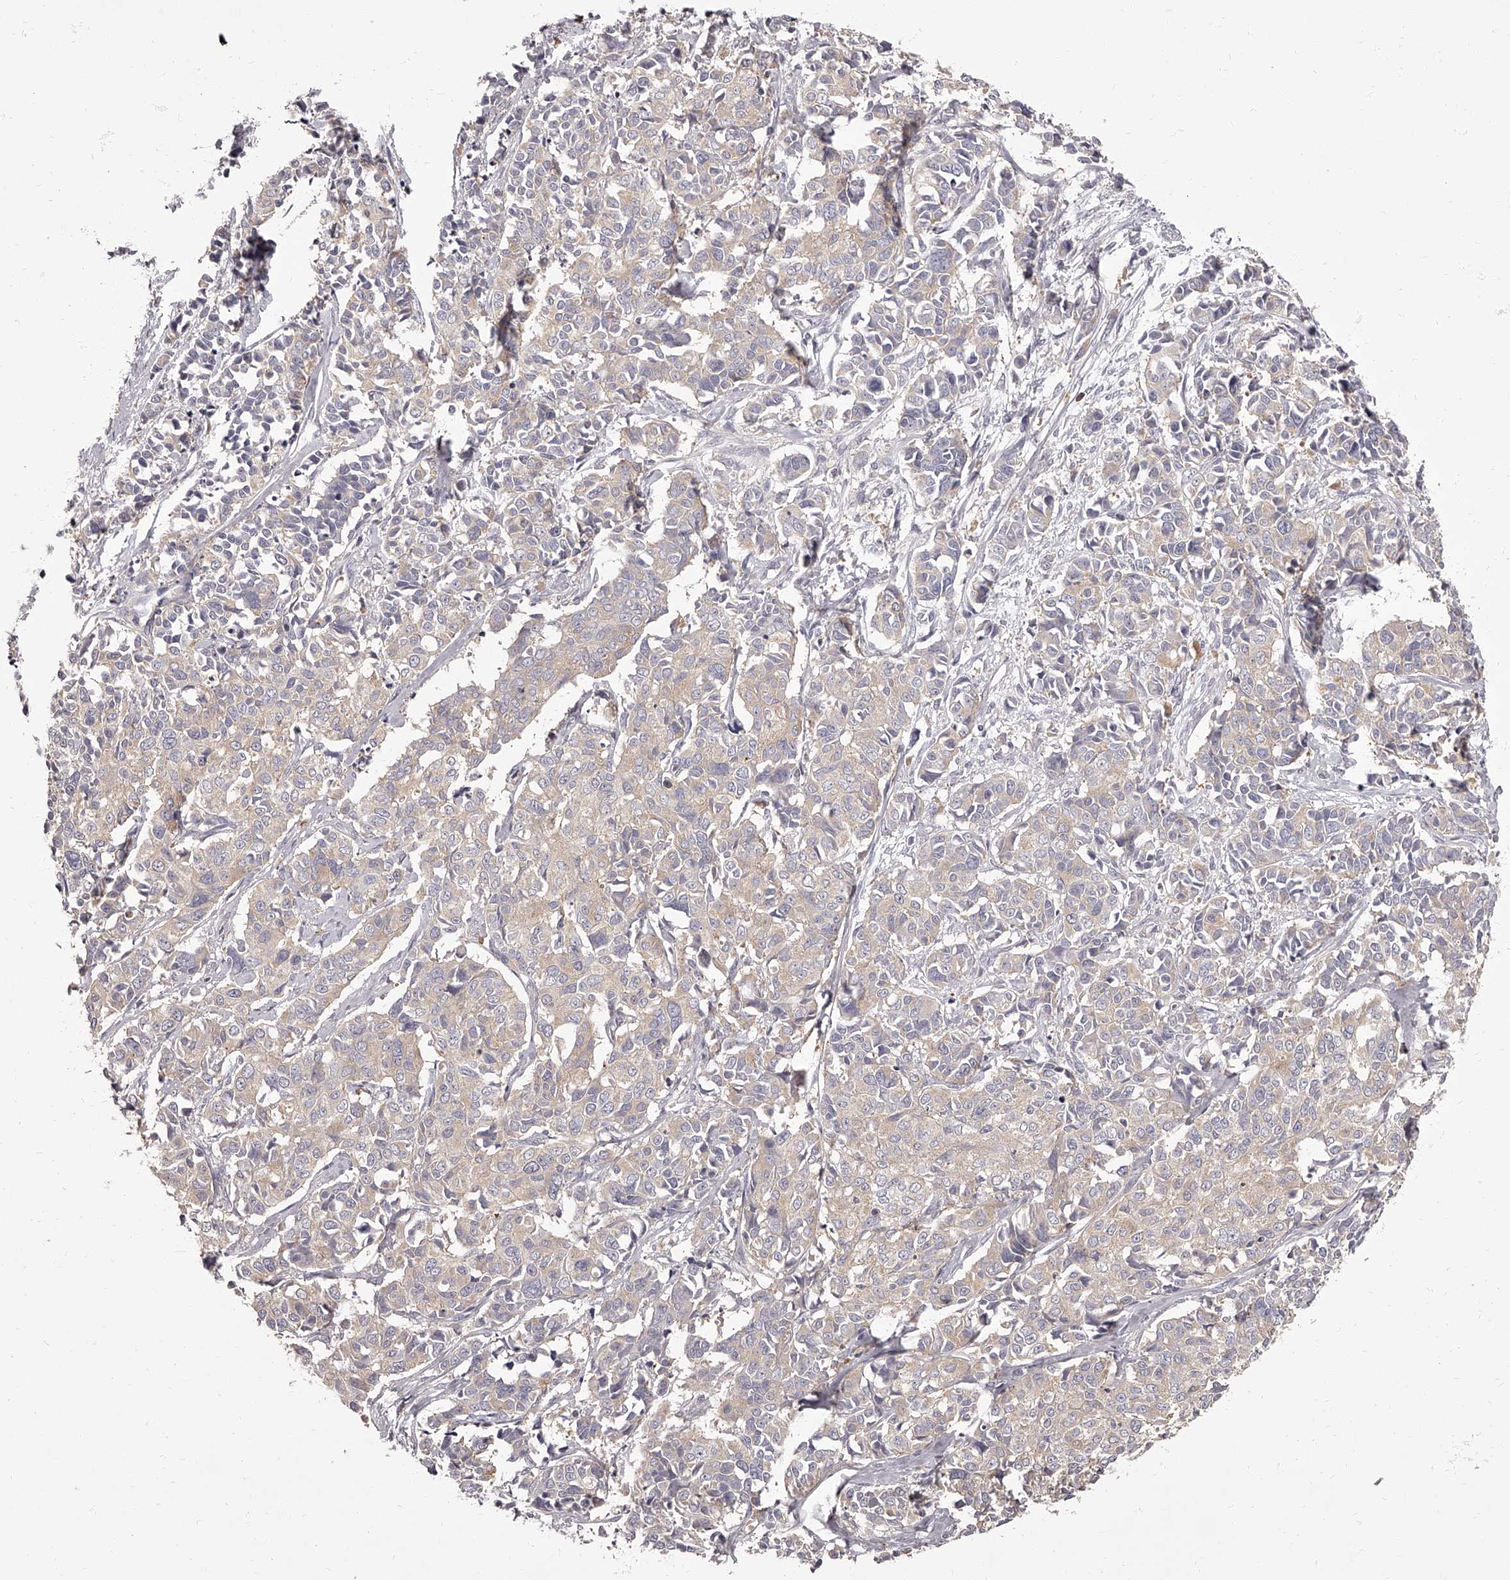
{"staining": {"intensity": "negative", "quantity": "none", "location": "none"}, "tissue": "cervical cancer", "cell_type": "Tumor cells", "image_type": "cancer", "snomed": [{"axis": "morphology", "description": "Normal tissue, NOS"}, {"axis": "morphology", "description": "Squamous cell carcinoma, NOS"}, {"axis": "topography", "description": "Cervix"}], "caption": "Immunohistochemistry histopathology image of human cervical cancer (squamous cell carcinoma) stained for a protein (brown), which shows no staining in tumor cells. (DAB (3,3'-diaminobenzidine) immunohistochemistry (IHC), high magnification).", "gene": "APEH", "patient": {"sex": "female", "age": 35}}